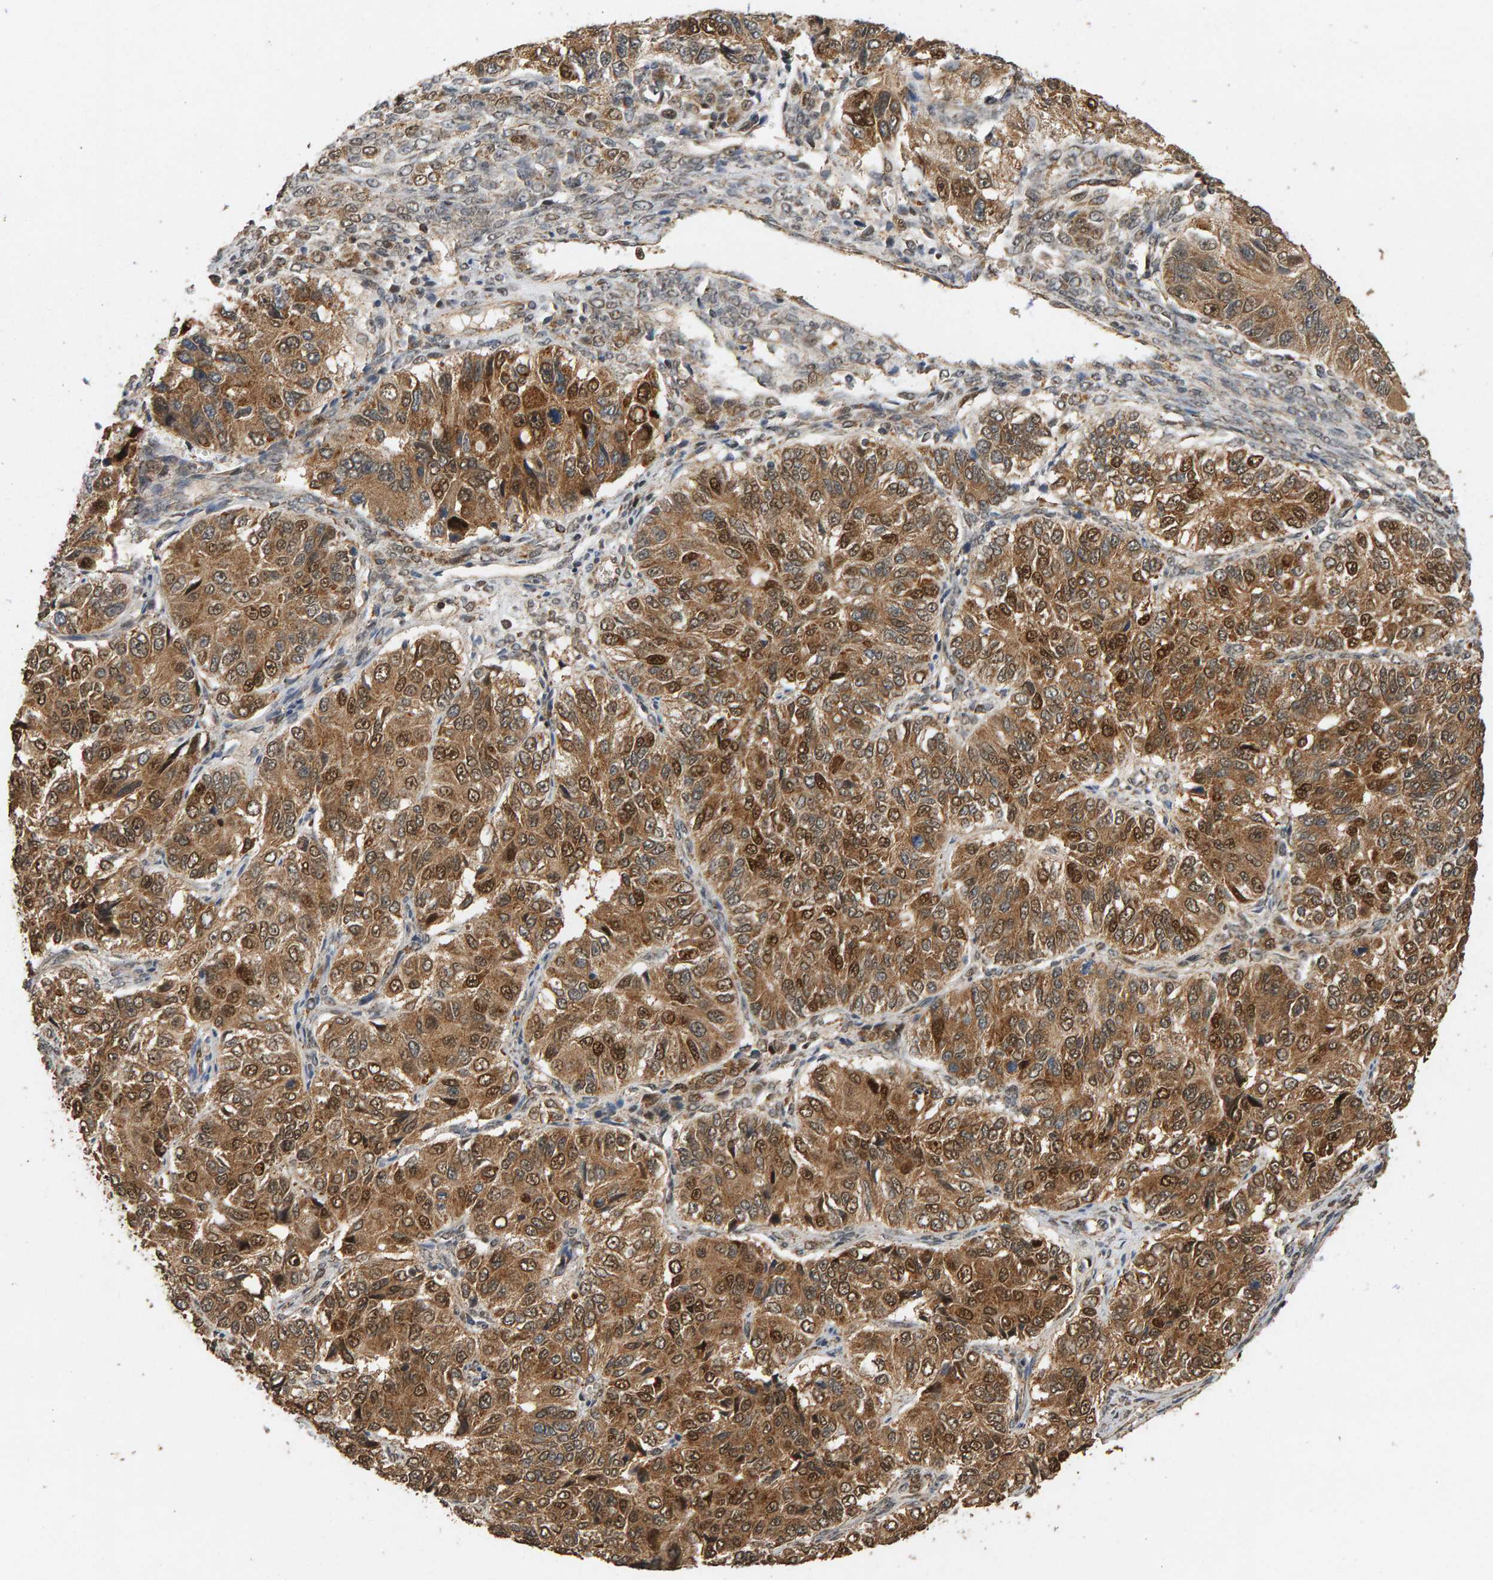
{"staining": {"intensity": "moderate", "quantity": ">75%", "location": "cytoplasmic/membranous,nuclear"}, "tissue": "ovarian cancer", "cell_type": "Tumor cells", "image_type": "cancer", "snomed": [{"axis": "morphology", "description": "Carcinoma, endometroid"}, {"axis": "topography", "description": "Ovary"}], "caption": "Moderate cytoplasmic/membranous and nuclear expression for a protein is appreciated in approximately >75% of tumor cells of ovarian endometroid carcinoma using immunohistochemistry.", "gene": "GSTK1", "patient": {"sex": "female", "age": 51}}